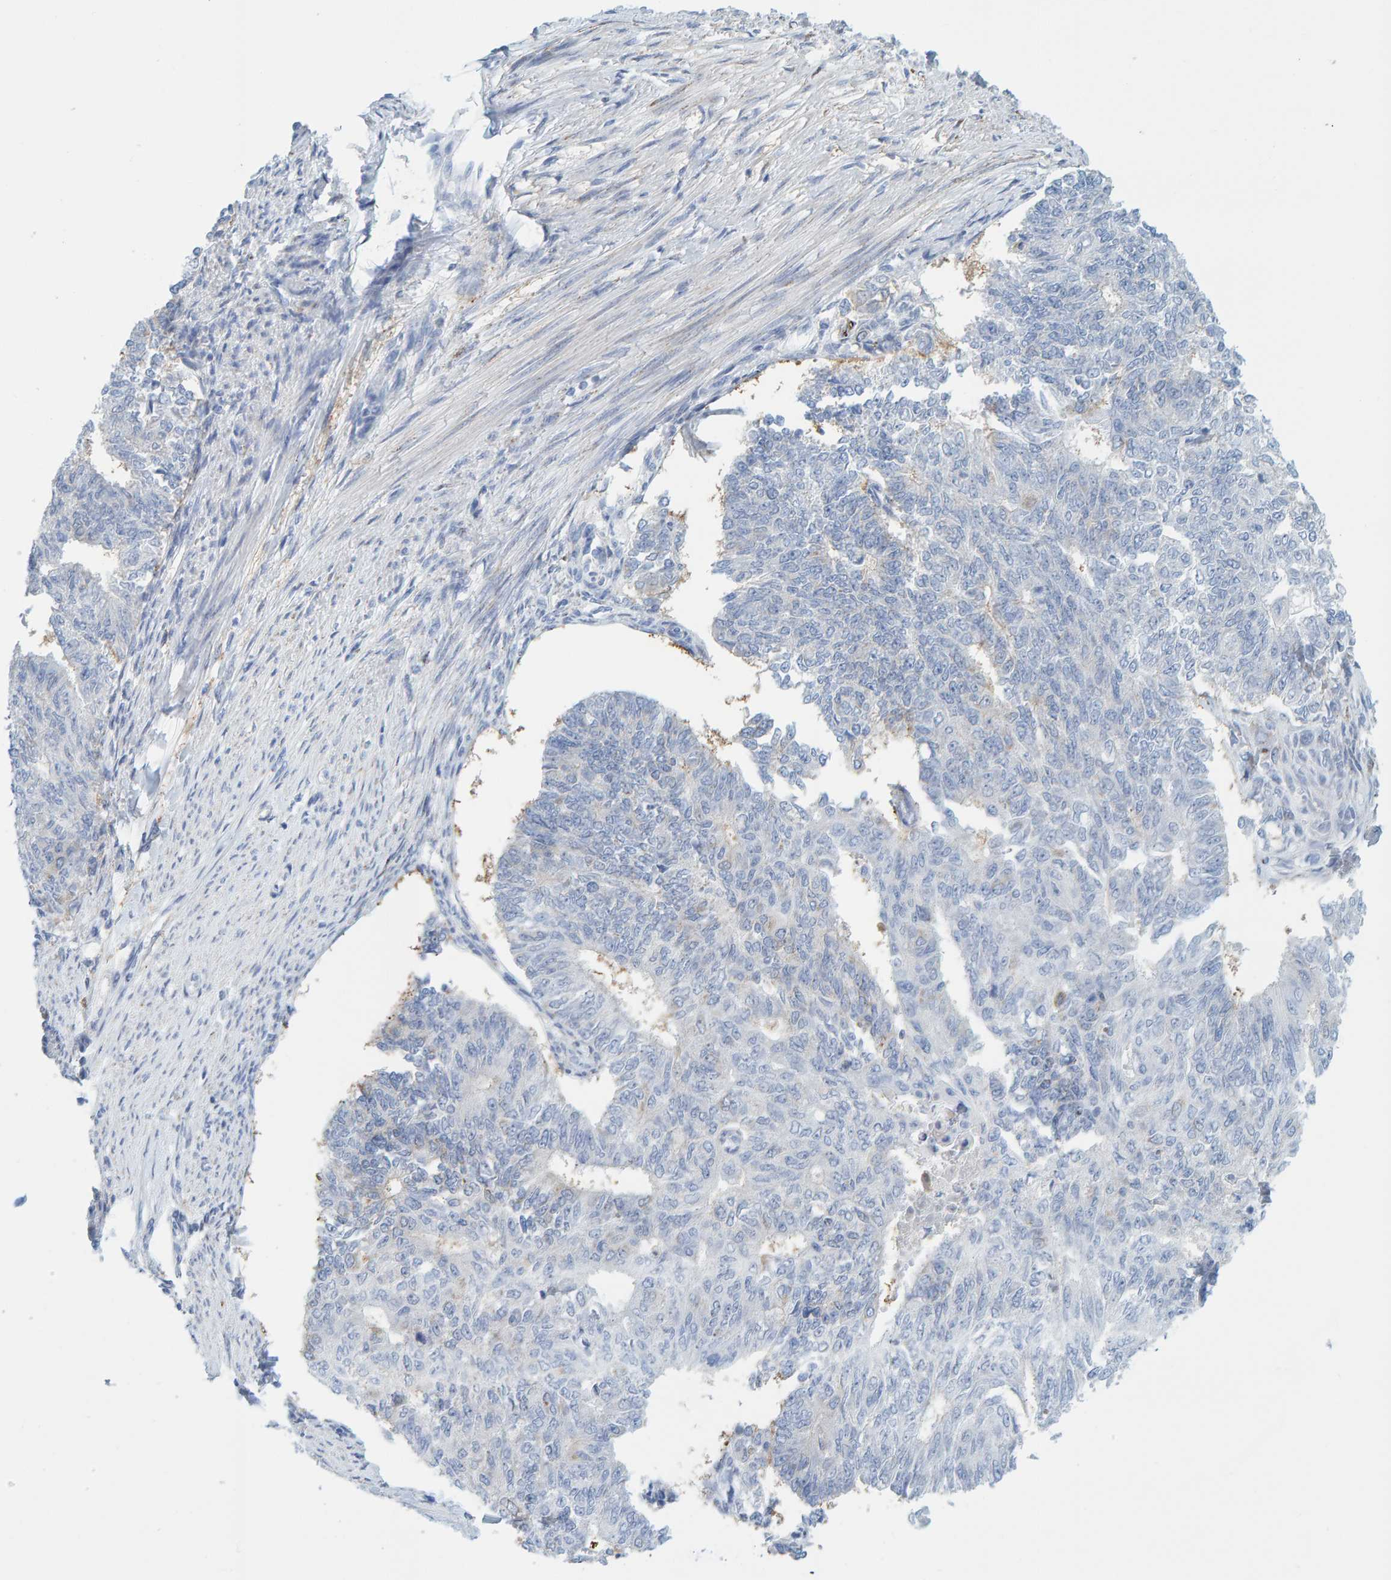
{"staining": {"intensity": "negative", "quantity": "none", "location": "none"}, "tissue": "endometrial cancer", "cell_type": "Tumor cells", "image_type": "cancer", "snomed": [{"axis": "morphology", "description": "Adenocarcinoma, NOS"}, {"axis": "topography", "description": "Endometrium"}], "caption": "The micrograph exhibits no staining of tumor cells in endometrial cancer.", "gene": "KLHL11", "patient": {"sex": "female", "age": 32}}